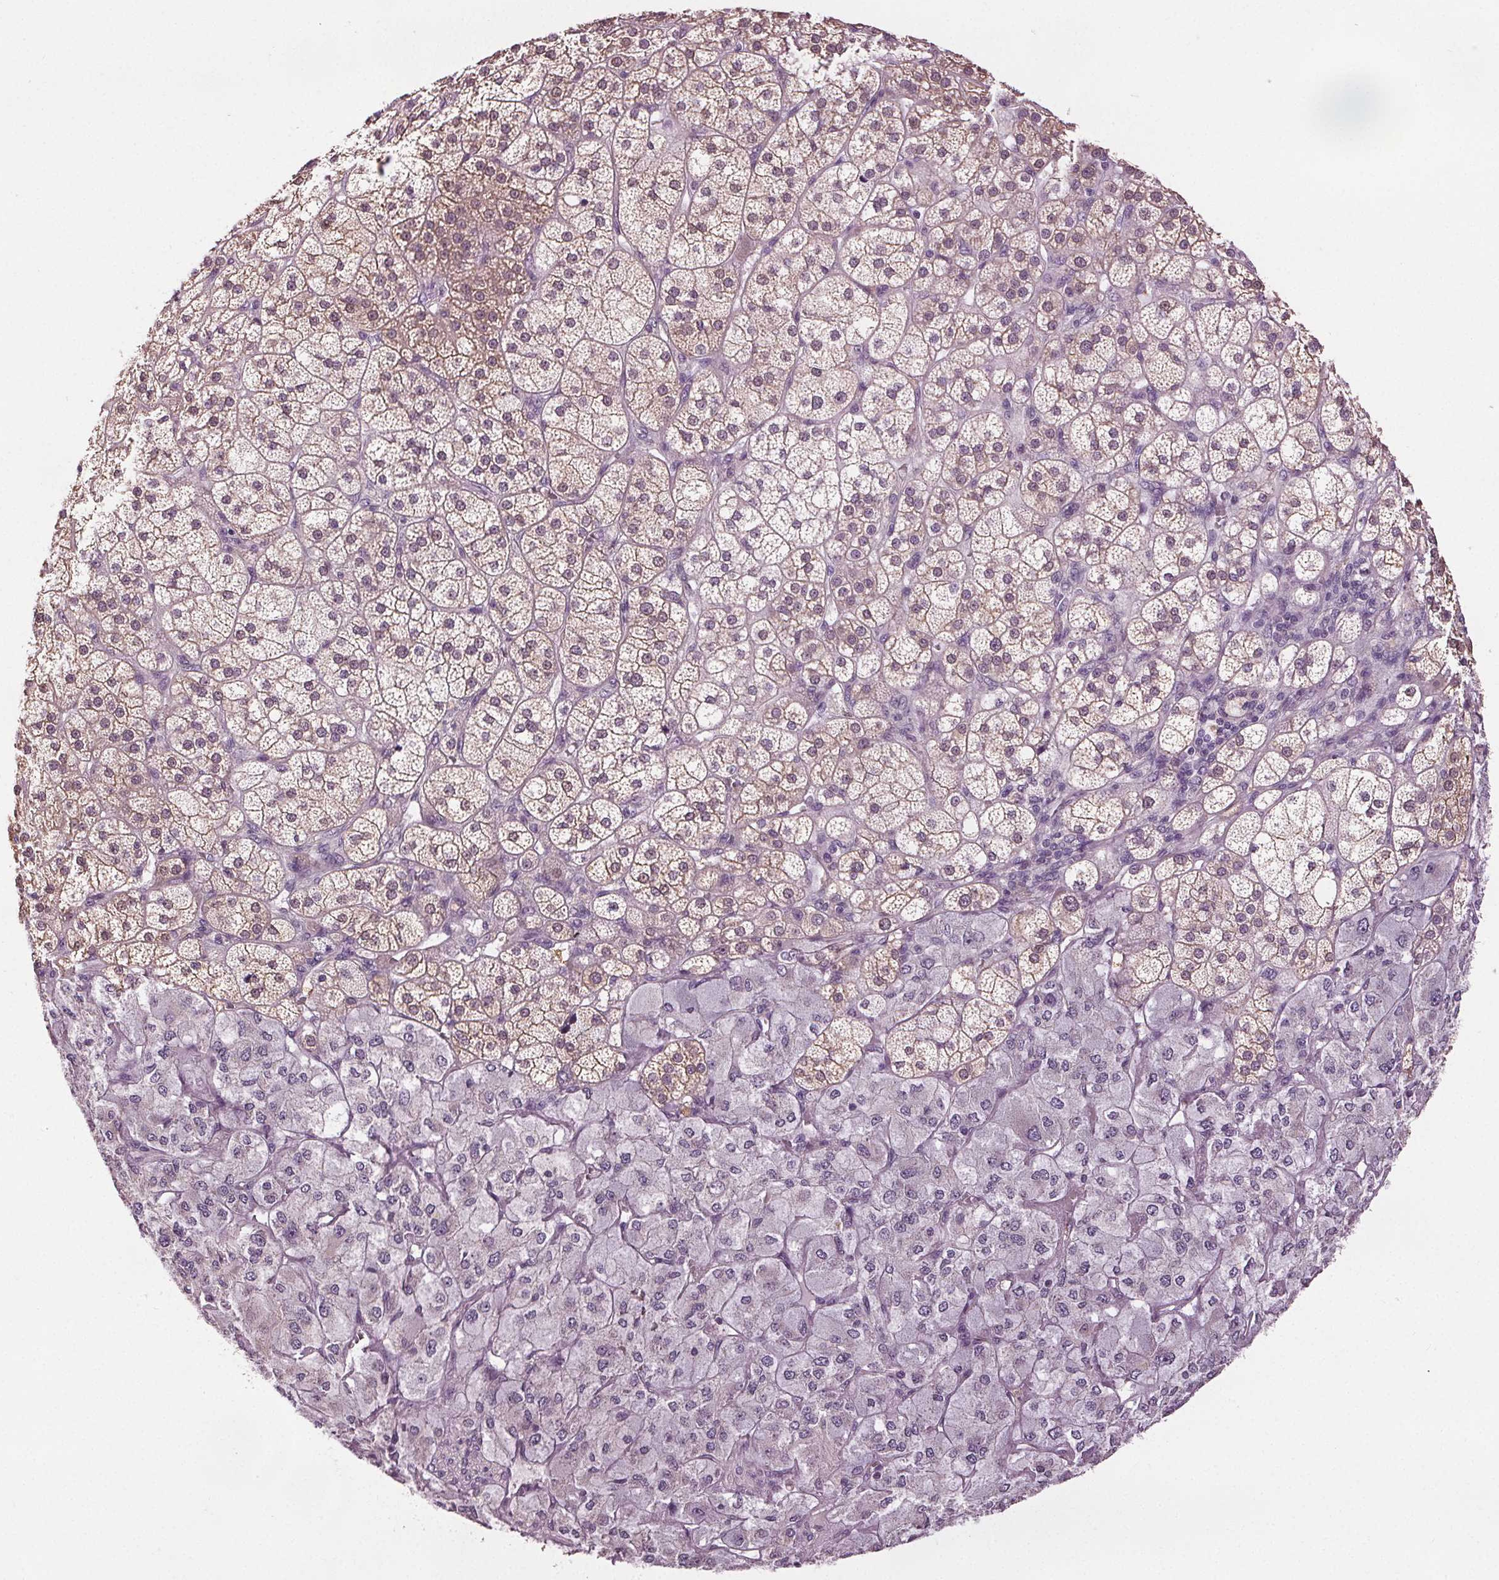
{"staining": {"intensity": "weak", "quantity": "25%-75%", "location": "cytoplasmic/membranous"}, "tissue": "adrenal gland", "cell_type": "Glandular cells", "image_type": "normal", "snomed": [{"axis": "morphology", "description": "Normal tissue, NOS"}, {"axis": "topography", "description": "Adrenal gland"}], "caption": "An IHC micrograph of unremarkable tissue is shown. Protein staining in brown highlights weak cytoplasmic/membranous positivity in adrenal gland within glandular cells. The protein is shown in brown color, while the nuclei are stained blue.", "gene": "RASA1", "patient": {"sex": "female", "age": 60}}